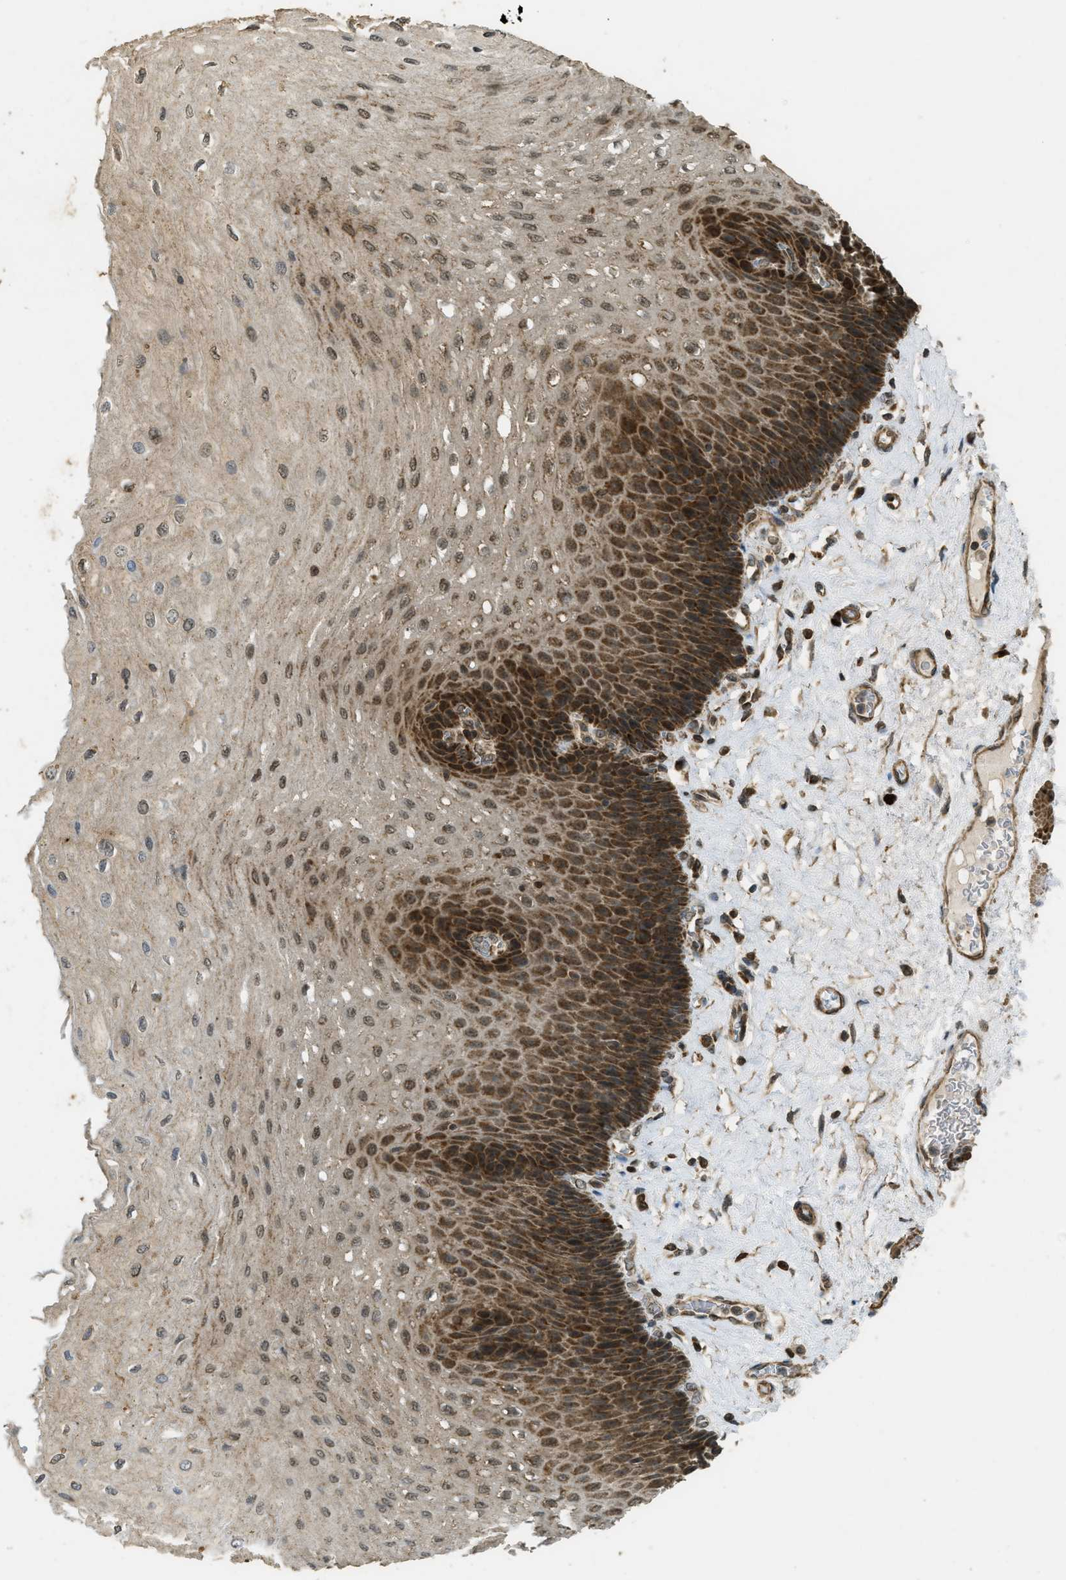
{"staining": {"intensity": "strong", "quantity": ">75%", "location": "cytoplasmic/membranous,nuclear"}, "tissue": "esophagus", "cell_type": "Squamous epithelial cells", "image_type": "normal", "snomed": [{"axis": "morphology", "description": "Normal tissue, NOS"}, {"axis": "topography", "description": "Esophagus"}], "caption": "Immunohistochemical staining of benign human esophagus displays high levels of strong cytoplasmic/membranous,nuclear positivity in approximately >75% of squamous epithelial cells.", "gene": "CTPS1", "patient": {"sex": "female", "age": 72}}